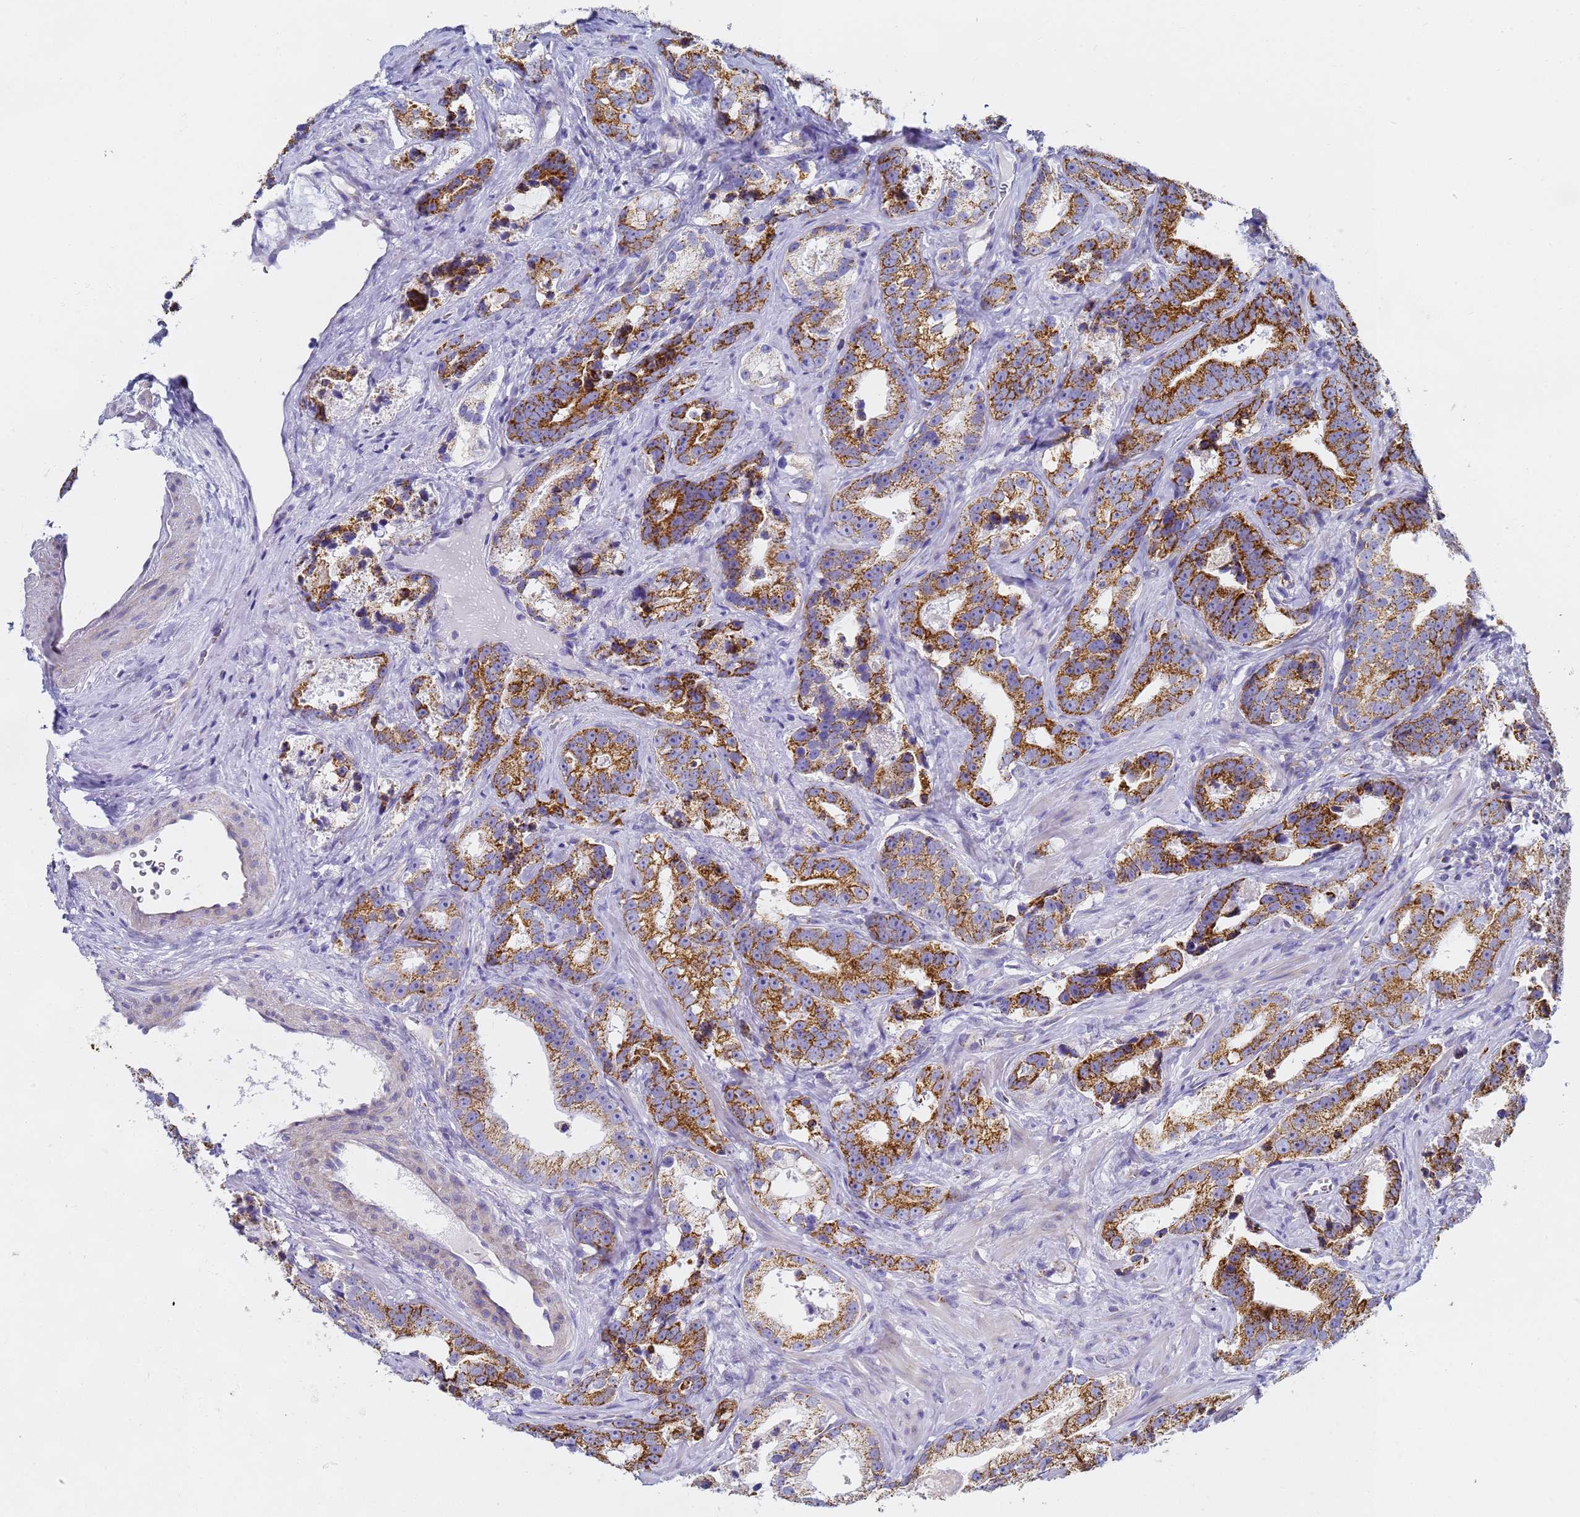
{"staining": {"intensity": "strong", "quantity": ">75%", "location": "cytoplasmic/membranous"}, "tissue": "prostate cancer", "cell_type": "Tumor cells", "image_type": "cancer", "snomed": [{"axis": "morphology", "description": "Adenocarcinoma, High grade"}, {"axis": "topography", "description": "Prostate"}], "caption": "Immunohistochemical staining of human prostate cancer (high-grade adenocarcinoma) shows high levels of strong cytoplasmic/membranous staining in about >75% of tumor cells. (IHC, brightfield microscopy, high magnification).", "gene": "CNIH4", "patient": {"sex": "male", "age": 62}}